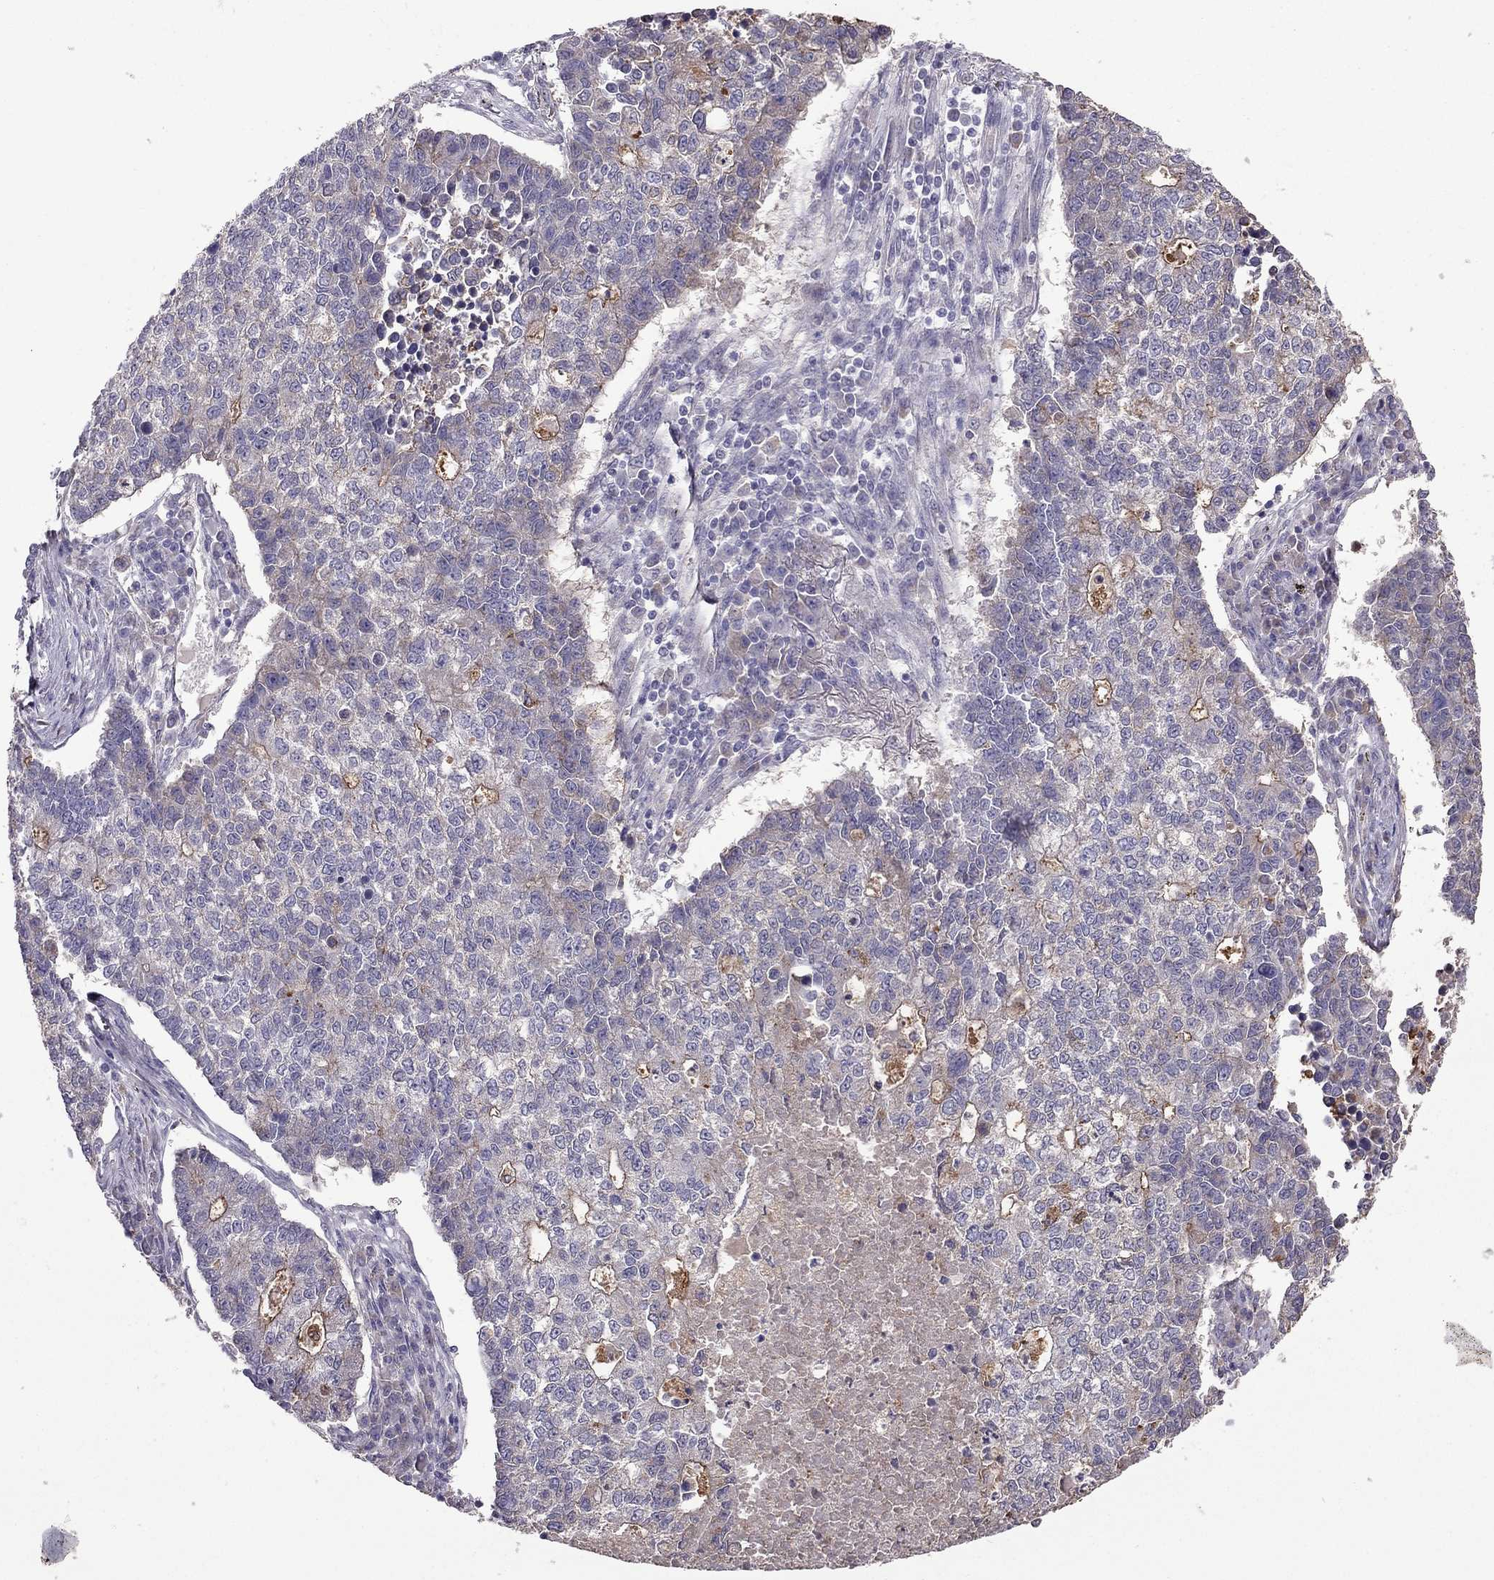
{"staining": {"intensity": "moderate", "quantity": "<25%", "location": "cytoplasmic/membranous"}, "tissue": "lung cancer", "cell_type": "Tumor cells", "image_type": "cancer", "snomed": [{"axis": "morphology", "description": "Adenocarcinoma, NOS"}, {"axis": "topography", "description": "Lung"}], "caption": "IHC photomicrograph of lung cancer (adenocarcinoma) stained for a protein (brown), which displays low levels of moderate cytoplasmic/membranous positivity in approximately <25% of tumor cells.", "gene": "SCG5", "patient": {"sex": "male", "age": 57}}